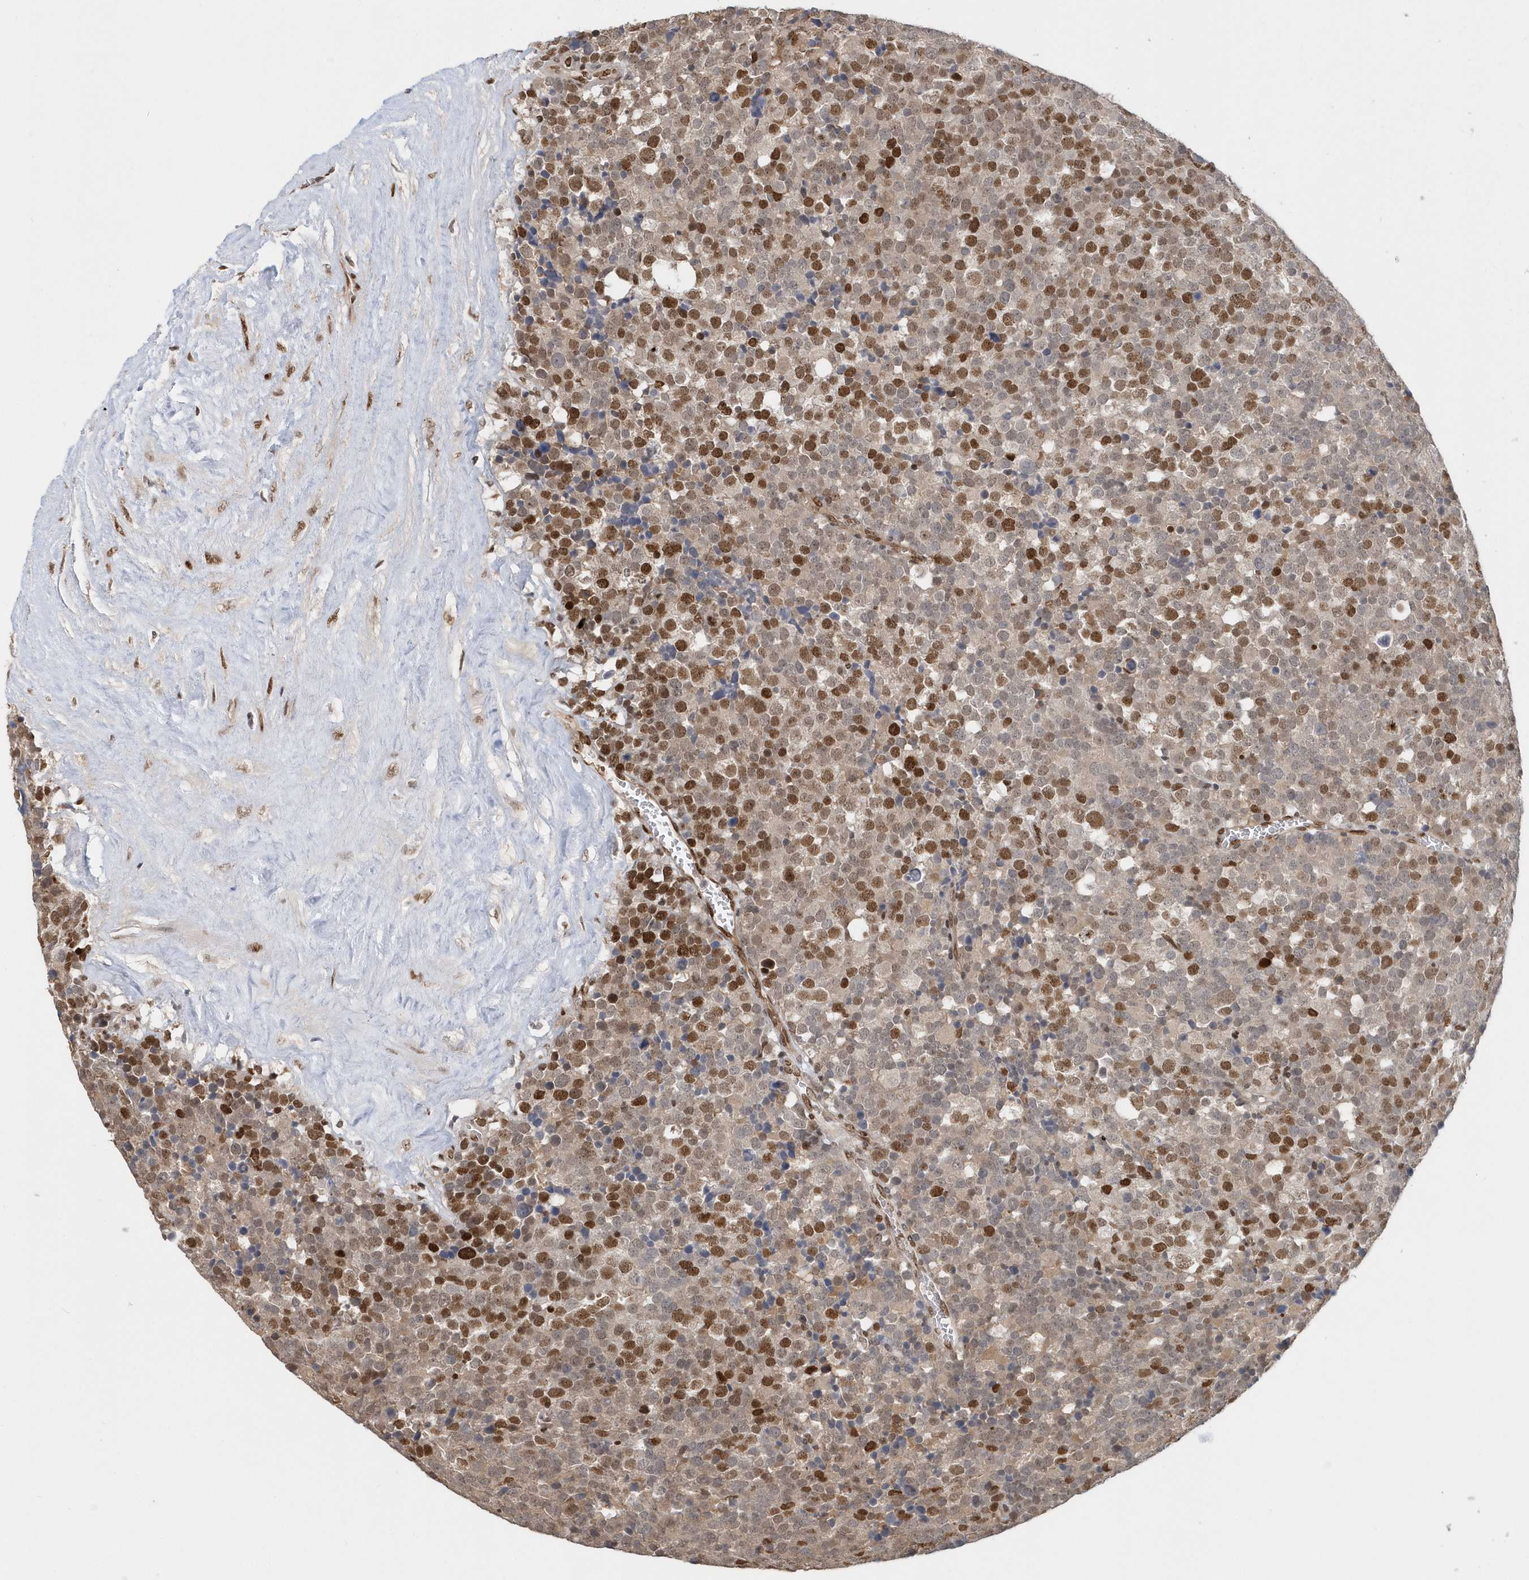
{"staining": {"intensity": "strong", "quantity": "25%-75%", "location": "nuclear"}, "tissue": "testis cancer", "cell_type": "Tumor cells", "image_type": "cancer", "snomed": [{"axis": "morphology", "description": "Seminoma, NOS"}, {"axis": "topography", "description": "Testis"}], "caption": "Testis seminoma tissue demonstrates strong nuclear staining in approximately 25%-75% of tumor cells, visualized by immunohistochemistry.", "gene": "SUMO2", "patient": {"sex": "male", "age": 71}}